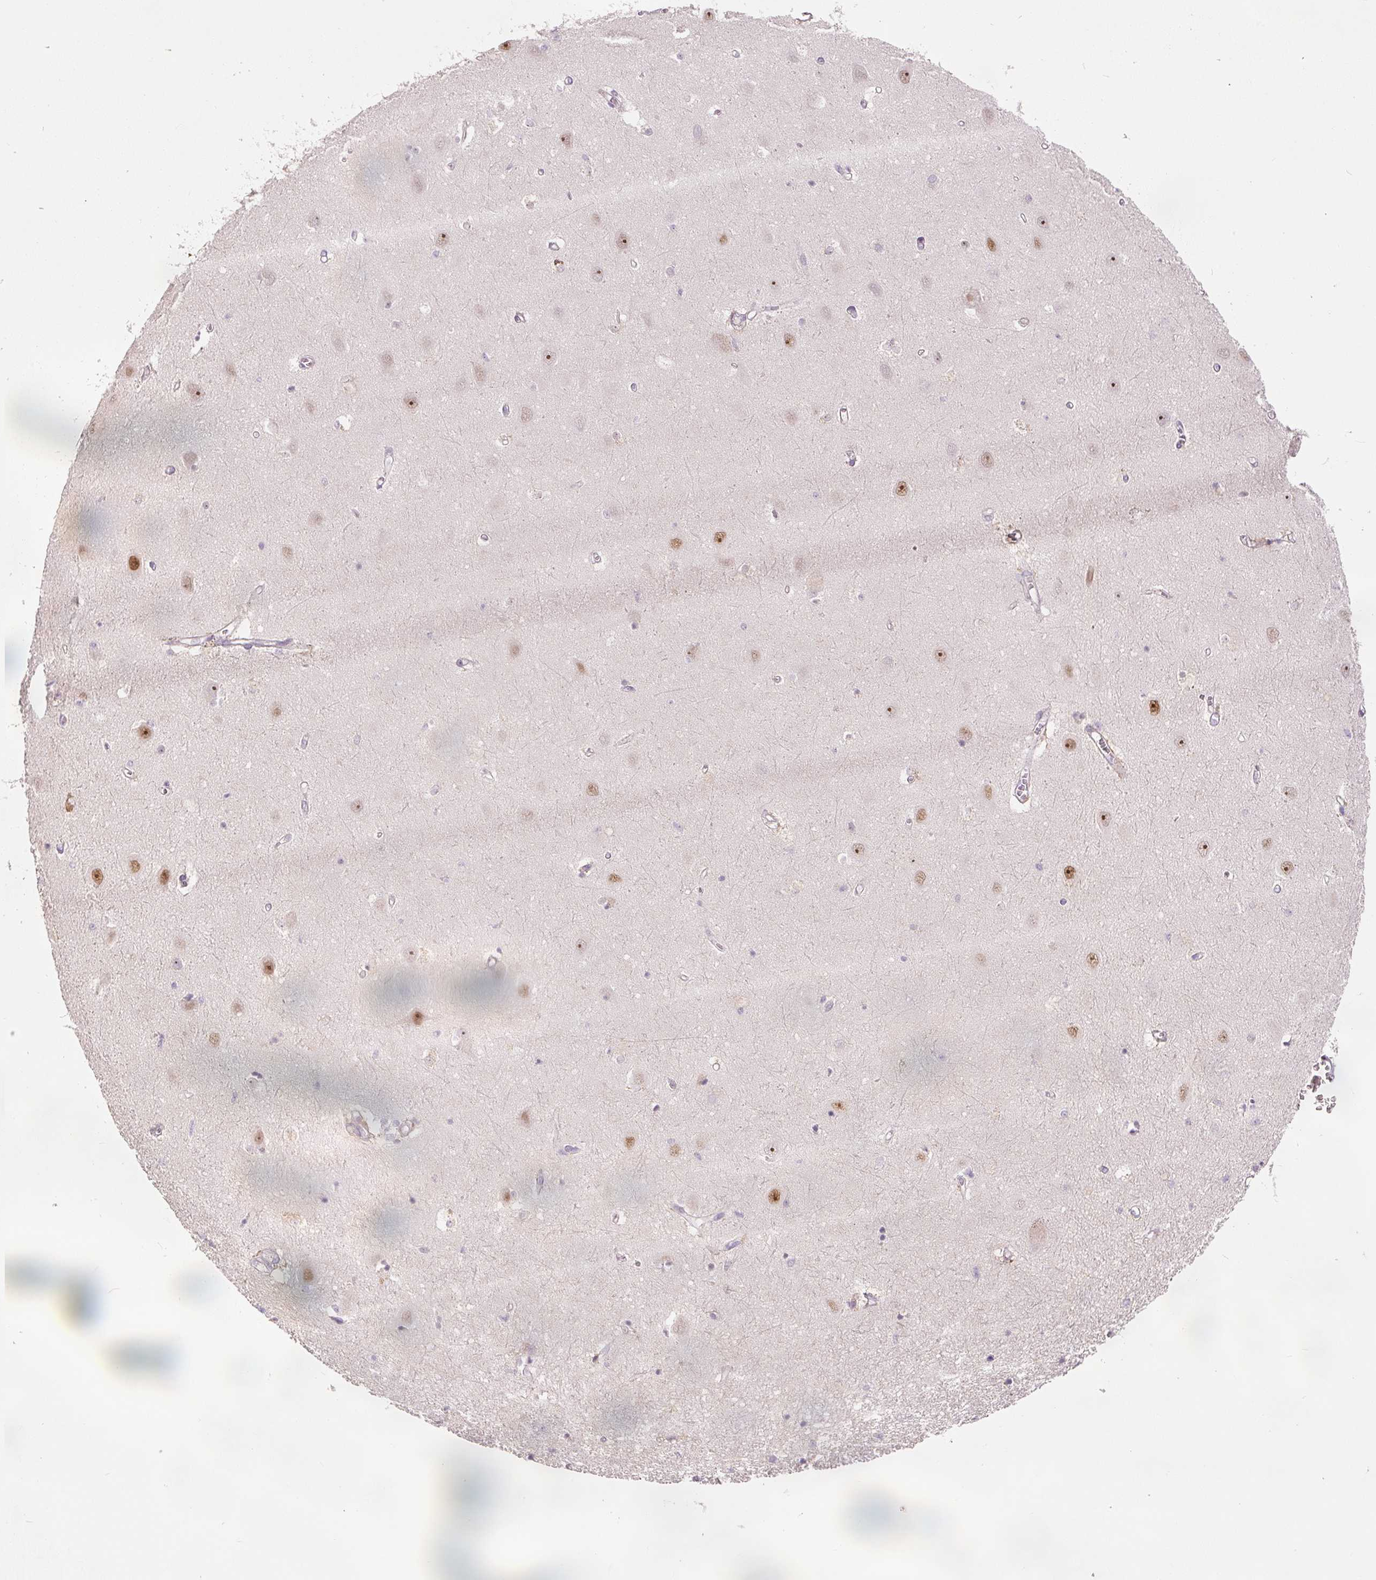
{"staining": {"intensity": "weak", "quantity": "<25%", "location": "nuclear"}, "tissue": "hippocampus", "cell_type": "Glial cells", "image_type": "normal", "snomed": [{"axis": "morphology", "description": "Normal tissue, NOS"}, {"axis": "topography", "description": "Hippocampus"}], "caption": "The histopathology image exhibits no significant expression in glial cells of hippocampus. (DAB immunohistochemistry (IHC) visualized using brightfield microscopy, high magnification).", "gene": "PWWP3B", "patient": {"sex": "female", "age": 64}}